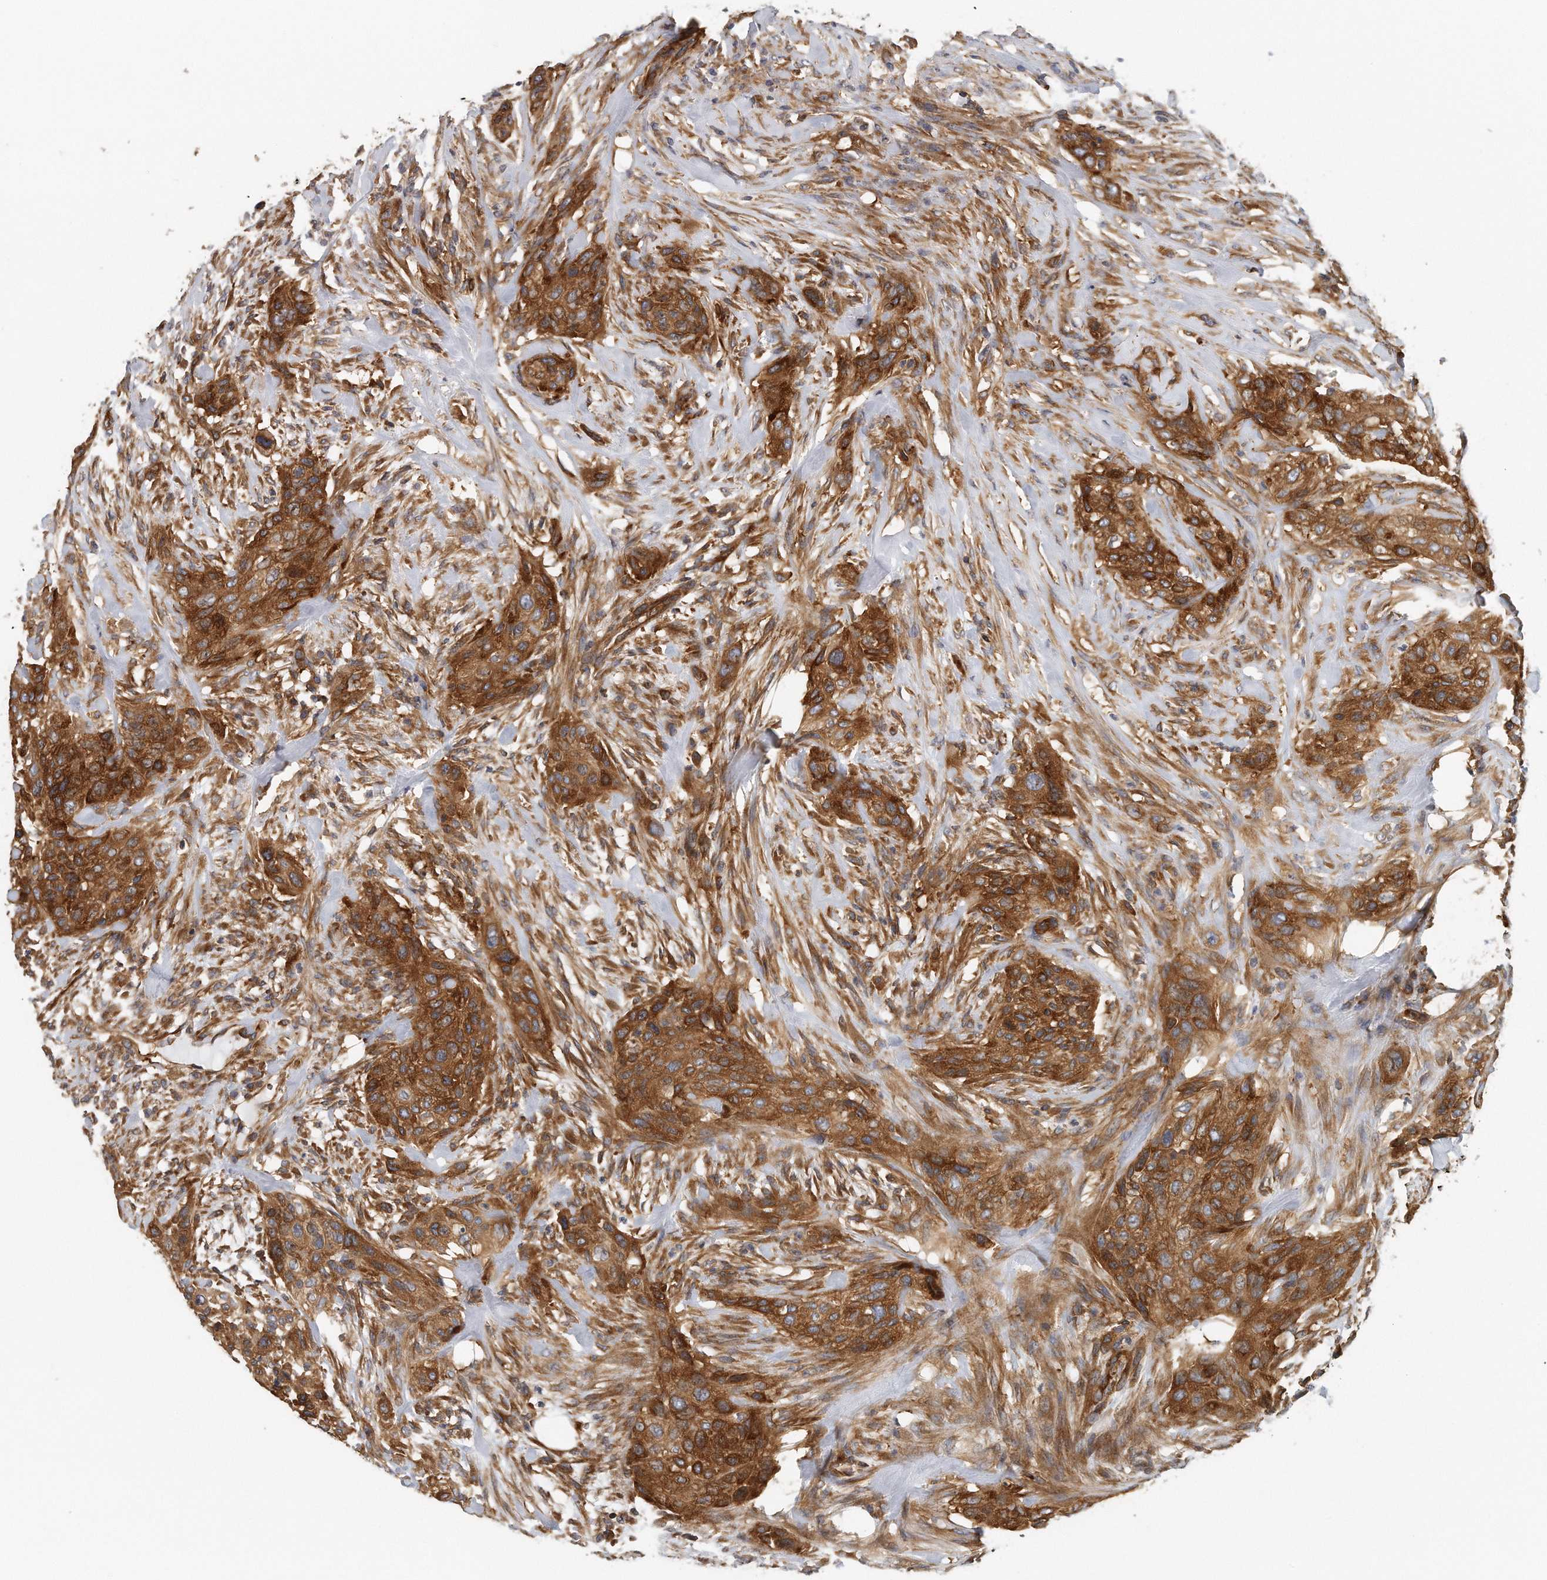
{"staining": {"intensity": "strong", "quantity": ">75%", "location": "cytoplasmic/membranous"}, "tissue": "urothelial cancer", "cell_type": "Tumor cells", "image_type": "cancer", "snomed": [{"axis": "morphology", "description": "Urothelial carcinoma, High grade"}, {"axis": "topography", "description": "Urinary bladder"}], "caption": "High-magnification brightfield microscopy of urothelial cancer stained with DAB (3,3'-diaminobenzidine) (brown) and counterstained with hematoxylin (blue). tumor cells exhibit strong cytoplasmic/membranous positivity is present in approximately>75% of cells. Immunohistochemistry stains the protein of interest in brown and the nuclei are stained blue.", "gene": "EIF3I", "patient": {"sex": "male", "age": 35}}